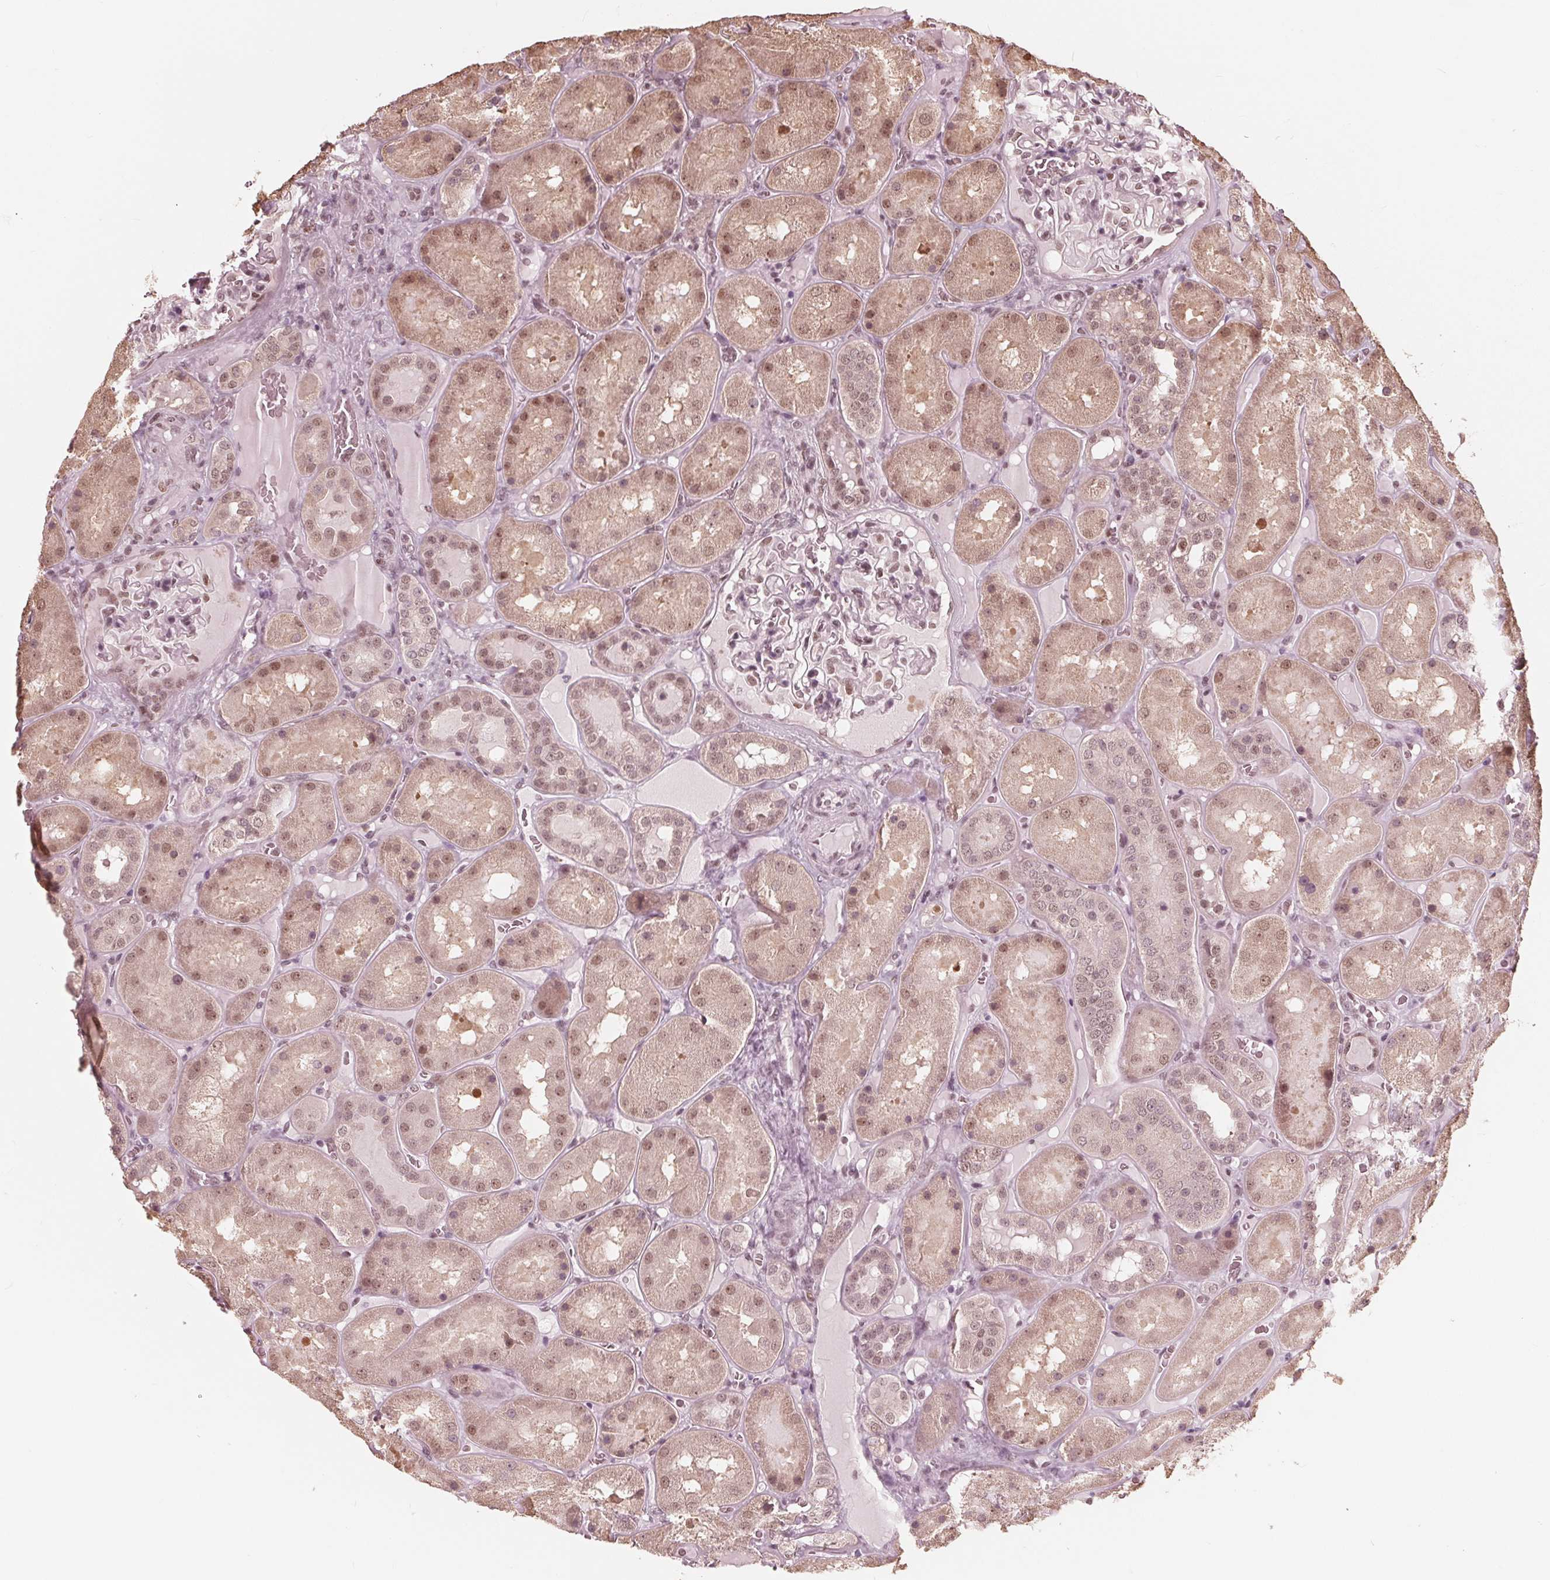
{"staining": {"intensity": "weak", "quantity": "<25%", "location": "nuclear"}, "tissue": "kidney", "cell_type": "Cells in glomeruli", "image_type": "normal", "snomed": [{"axis": "morphology", "description": "Normal tissue, NOS"}, {"axis": "topography", "description": "Kidney"}], "caption": "Cells in glomeruli are negative for brown protein staining in normal kidney.", "gene": "HIRIP3", "patient": {"sex": "male", "age": 73}}